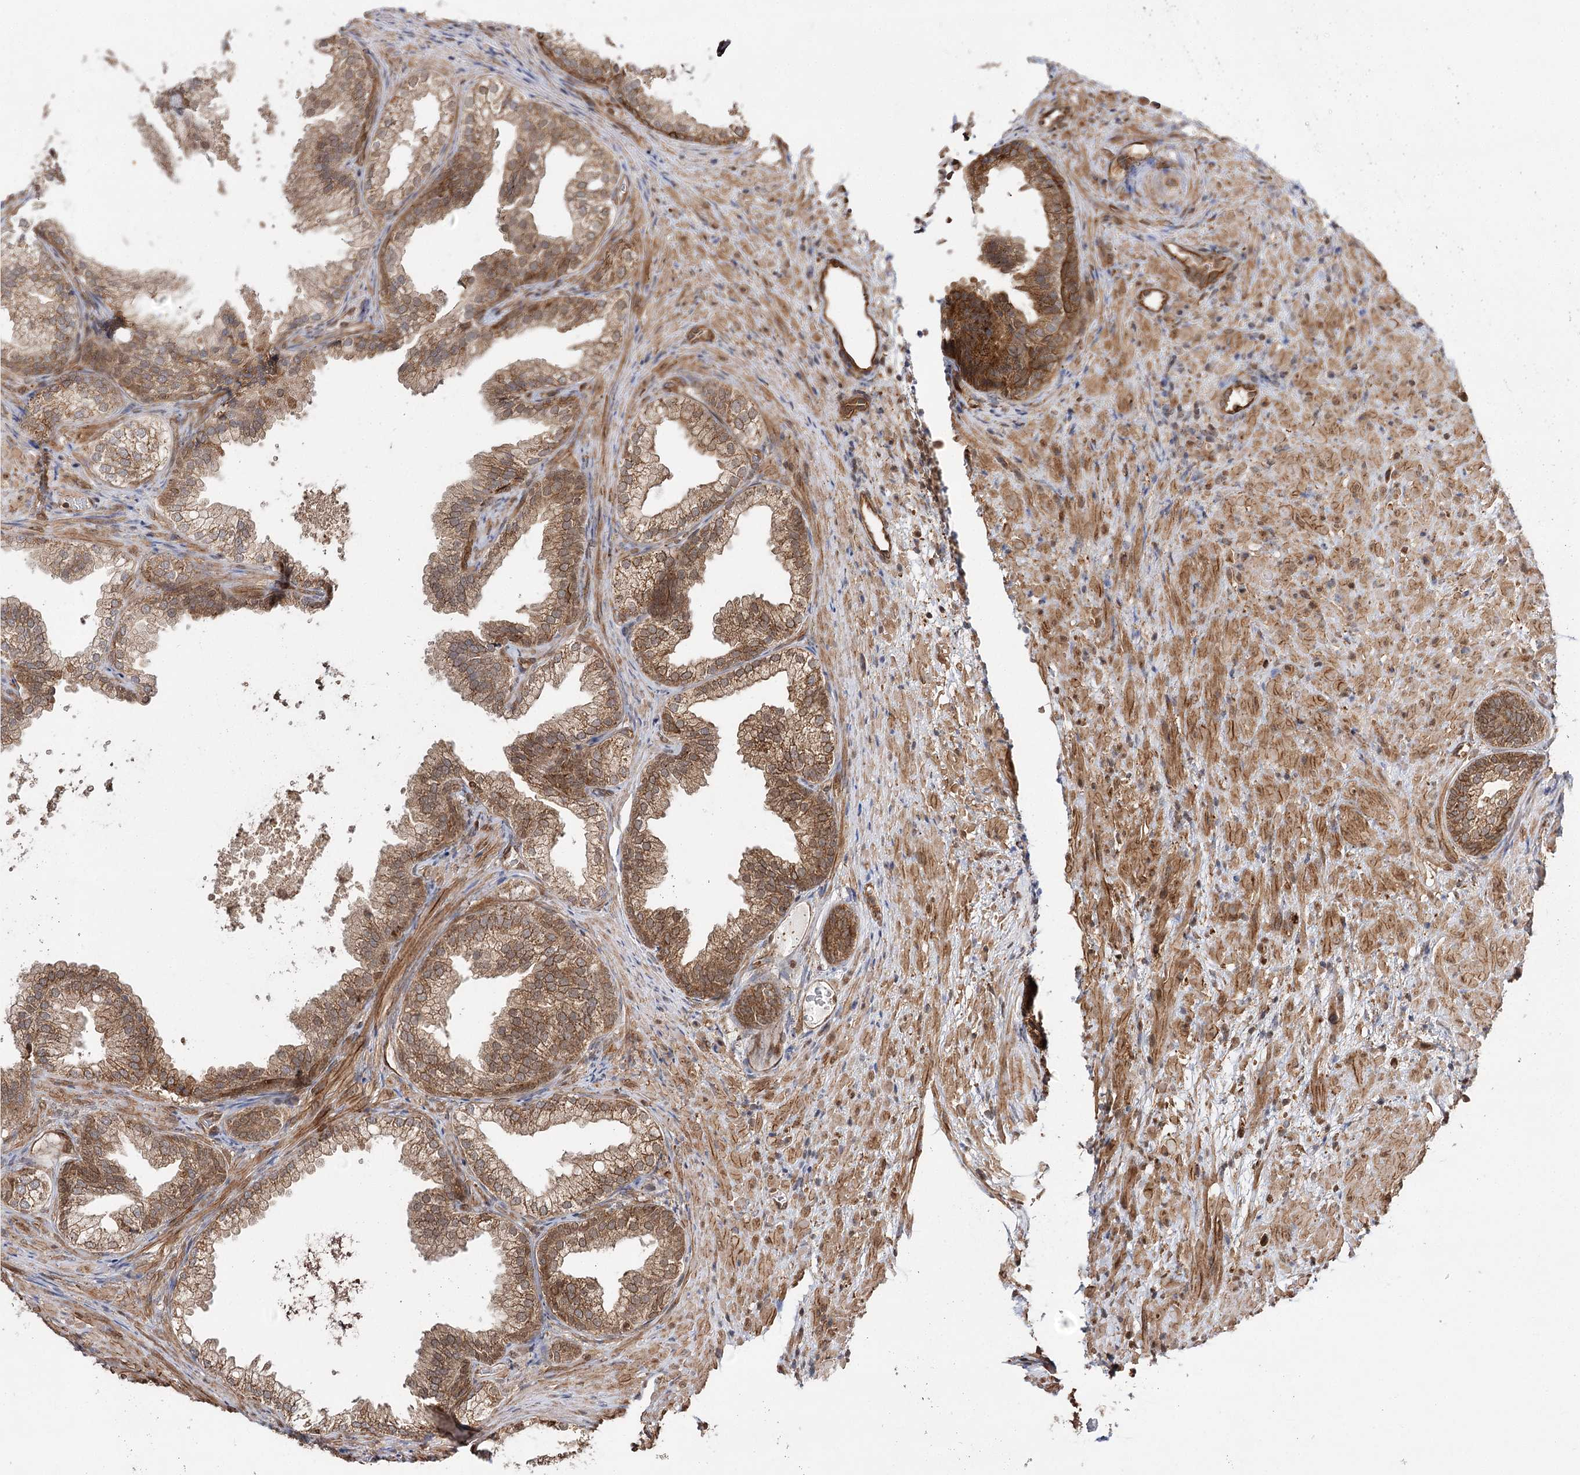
{"staining": {"intensity": "strong", "quantity": ">75%", "location": "cytoplasmic/membranous"}, "tissue": "prostate", "cell_type": "Glandular cells", "image_type": "normal", "snomed": [{"axis": "morphology", "description": "Normal tissue, NOS"}, {"axis": "topography", "description": "Prostate"}], "caption": "Immunohistochemical staining of normal human prostate exhibits >75% levels of strong cytoplasmic/membranous protein positivity in about >75% of glandular cells. The protein is stained brown, and the nuclei are stained in blue (DAB IHC with brightfield microscopy, high magnification).", "gene": "DNAJB14", "patient": {"sex": "male", "age": 76}}